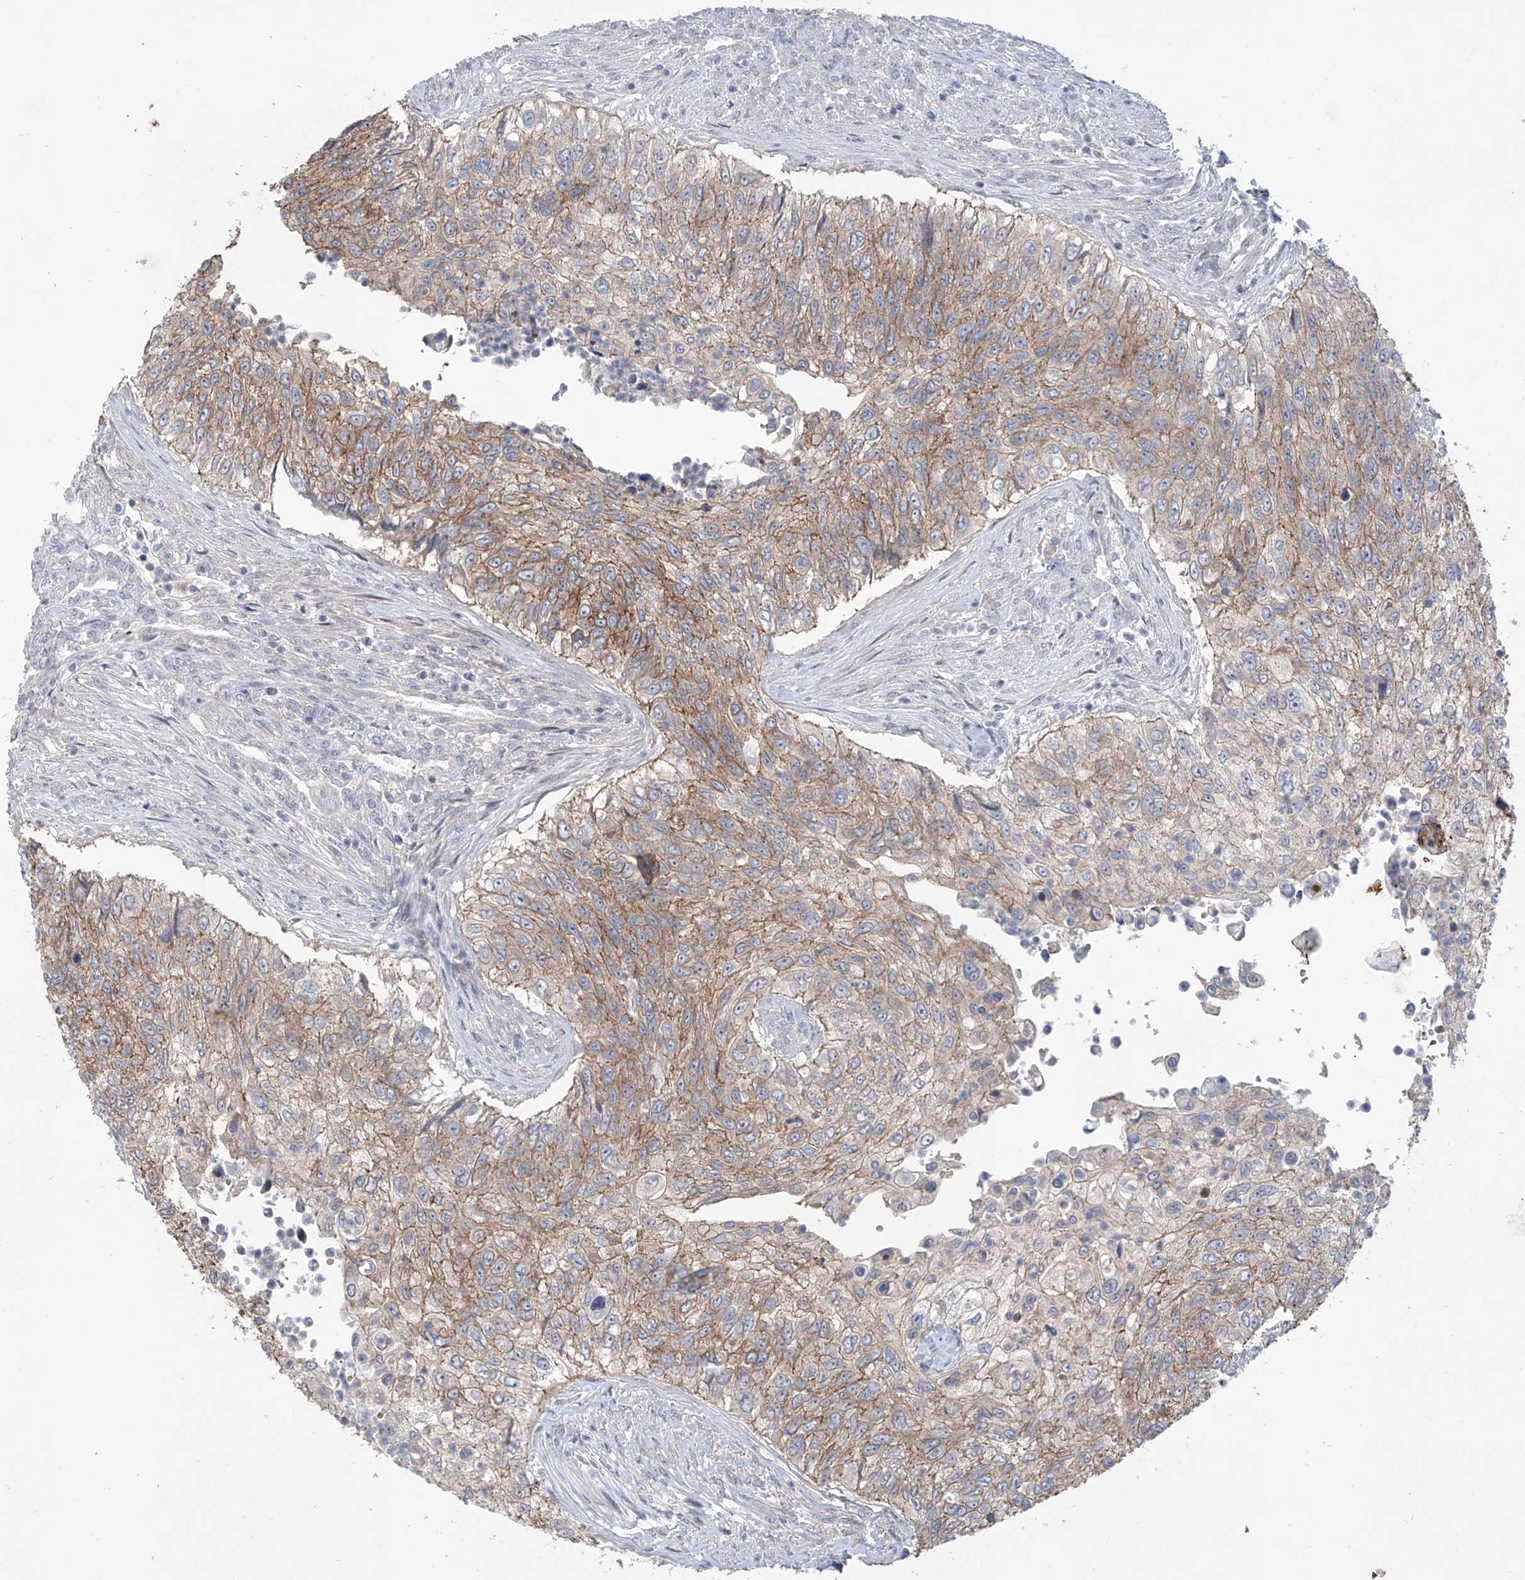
{"staining": {"intensity": "moderate", "quantity": ">75%", "location": "cytoplasmic/membranous"}, "tissue": "urothelial cancer", "cell_type": "Tumor cells", "image_type": "cancer", "snomed": [{"axis": "morphology", "description": "Urothelial carcinoma, High grade"}, {"axis": "topography", "description": "Urinary bladder"}], "caption": "High-grade urothelial carcinoma stained for a protein displays moderate cytoplasmic/membranous positivity in tumor cells.", "gene": "LRRC1", "patient": {"sex": "female", "age": 60}}